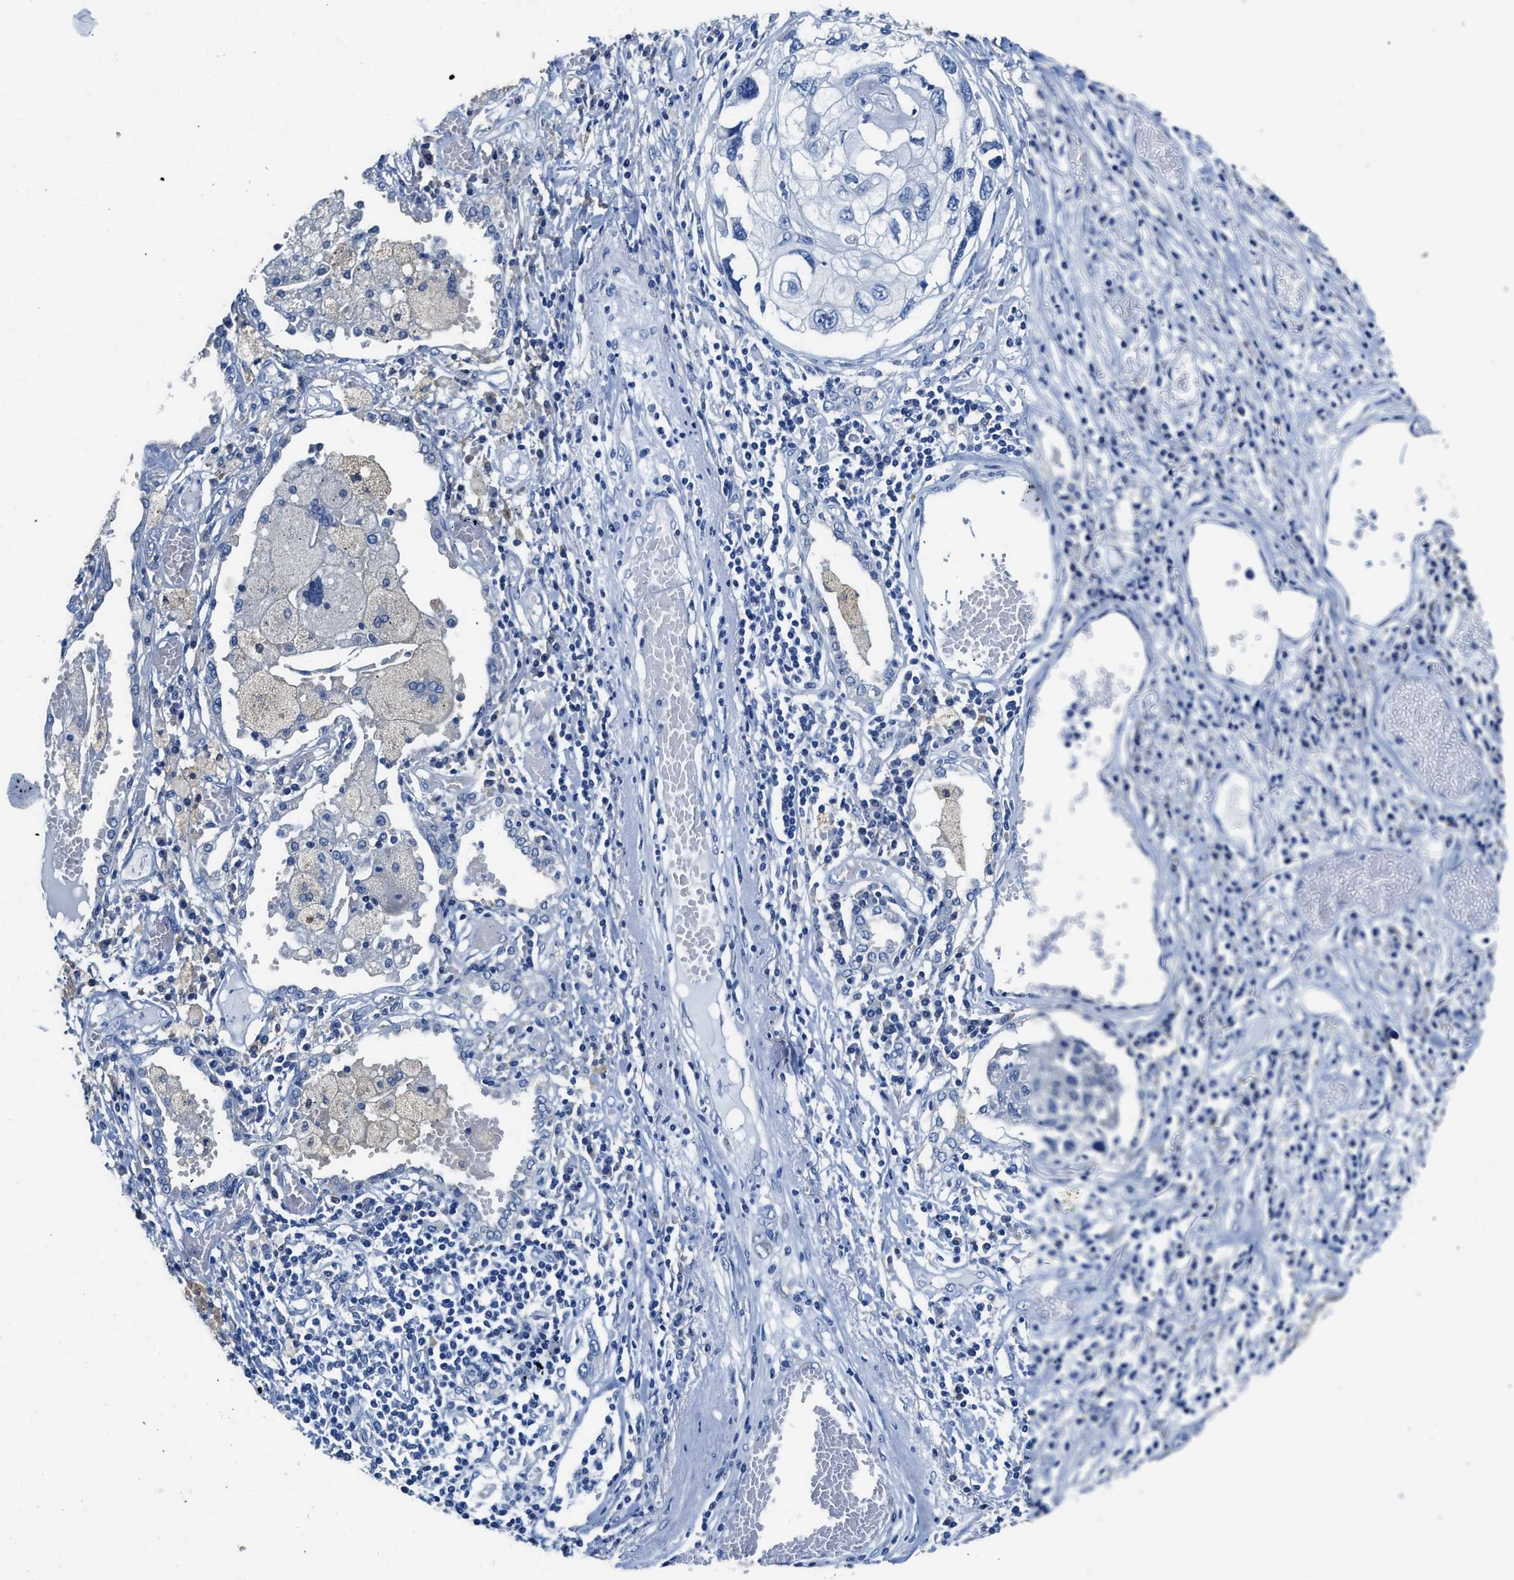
{"staining": {"intensity": "negative", "quantity": "none", "location": "none"}, "tissue": "lung cancer", "cell_type": "Tumor cells", "image_type": "cancer", "snomed": [{"axis": "morphology", "description": "Squamous cell carcinoma, NOS"}, {"axis": "topography", "description": "Lung"}], "caption": "Immunohistochemical staining of human squamous cell carcinoma (lung) exhibits no significant positivity in tumor cells.", "gene": "ZDHHC13", "patient": {"sex": "male", "age": 71}}